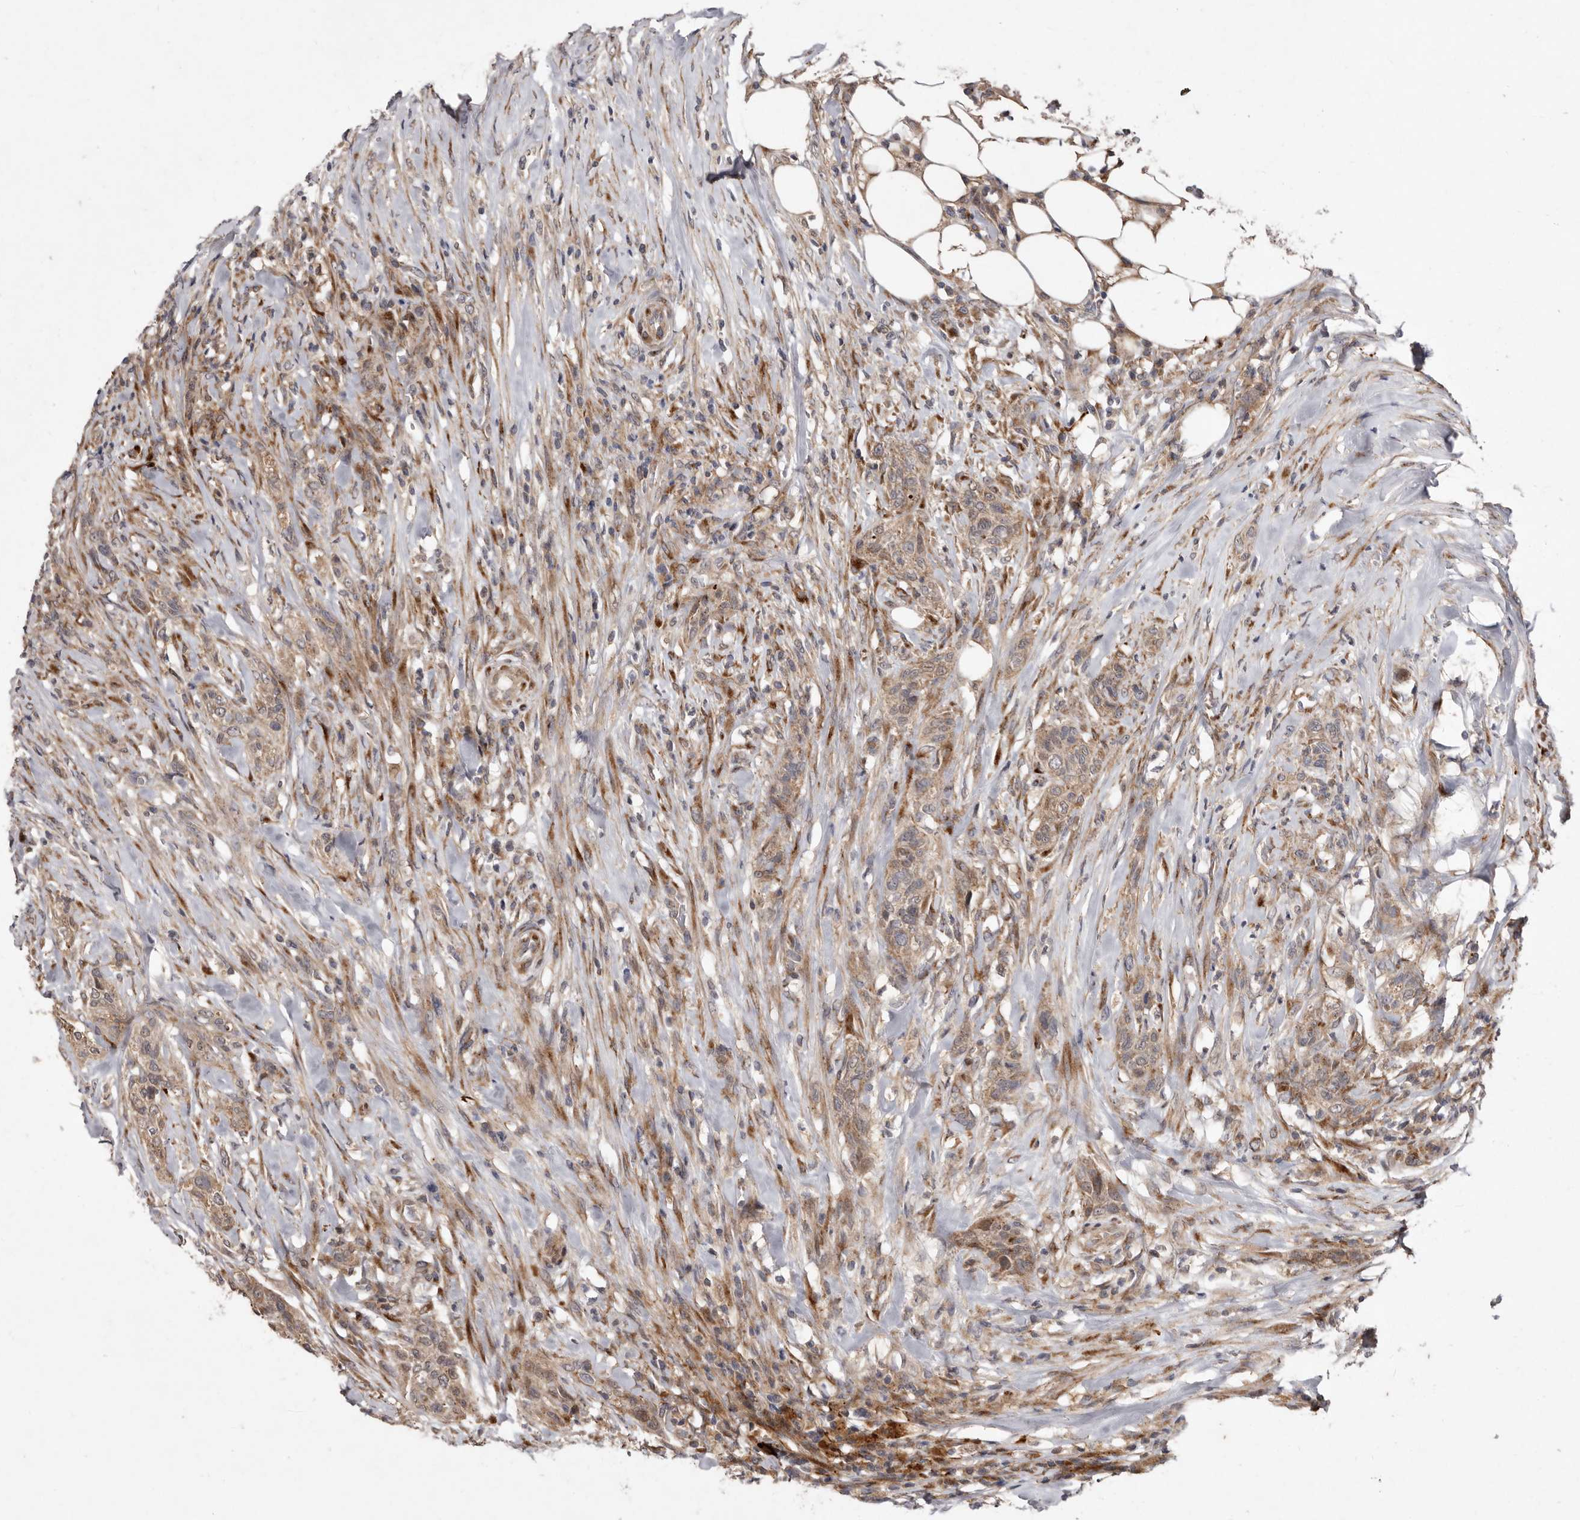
{"staining": {"intensity": "weak", "quantity": ">75%", "location": "cytoplasmic/membranous"}, "tissue": "urothelial cancer", "cell_type": "Tumor cells", "image_type": "cancer", "snomed": [{"axis": "morphology", "description": "Urothelial carcinoma, High grade"}, {"axis": "topography", "description": "Urinary bladder"}], "caption": "The histopathology image displays immunohistochemical staining of urothelial carcinoma (high-grade). There is weak cytoplasmic/membranous positivity is appreciated in about >75% of tumor cells.", "gene": "FLAD1", "patient": {"sex": "male", "age": 35}}